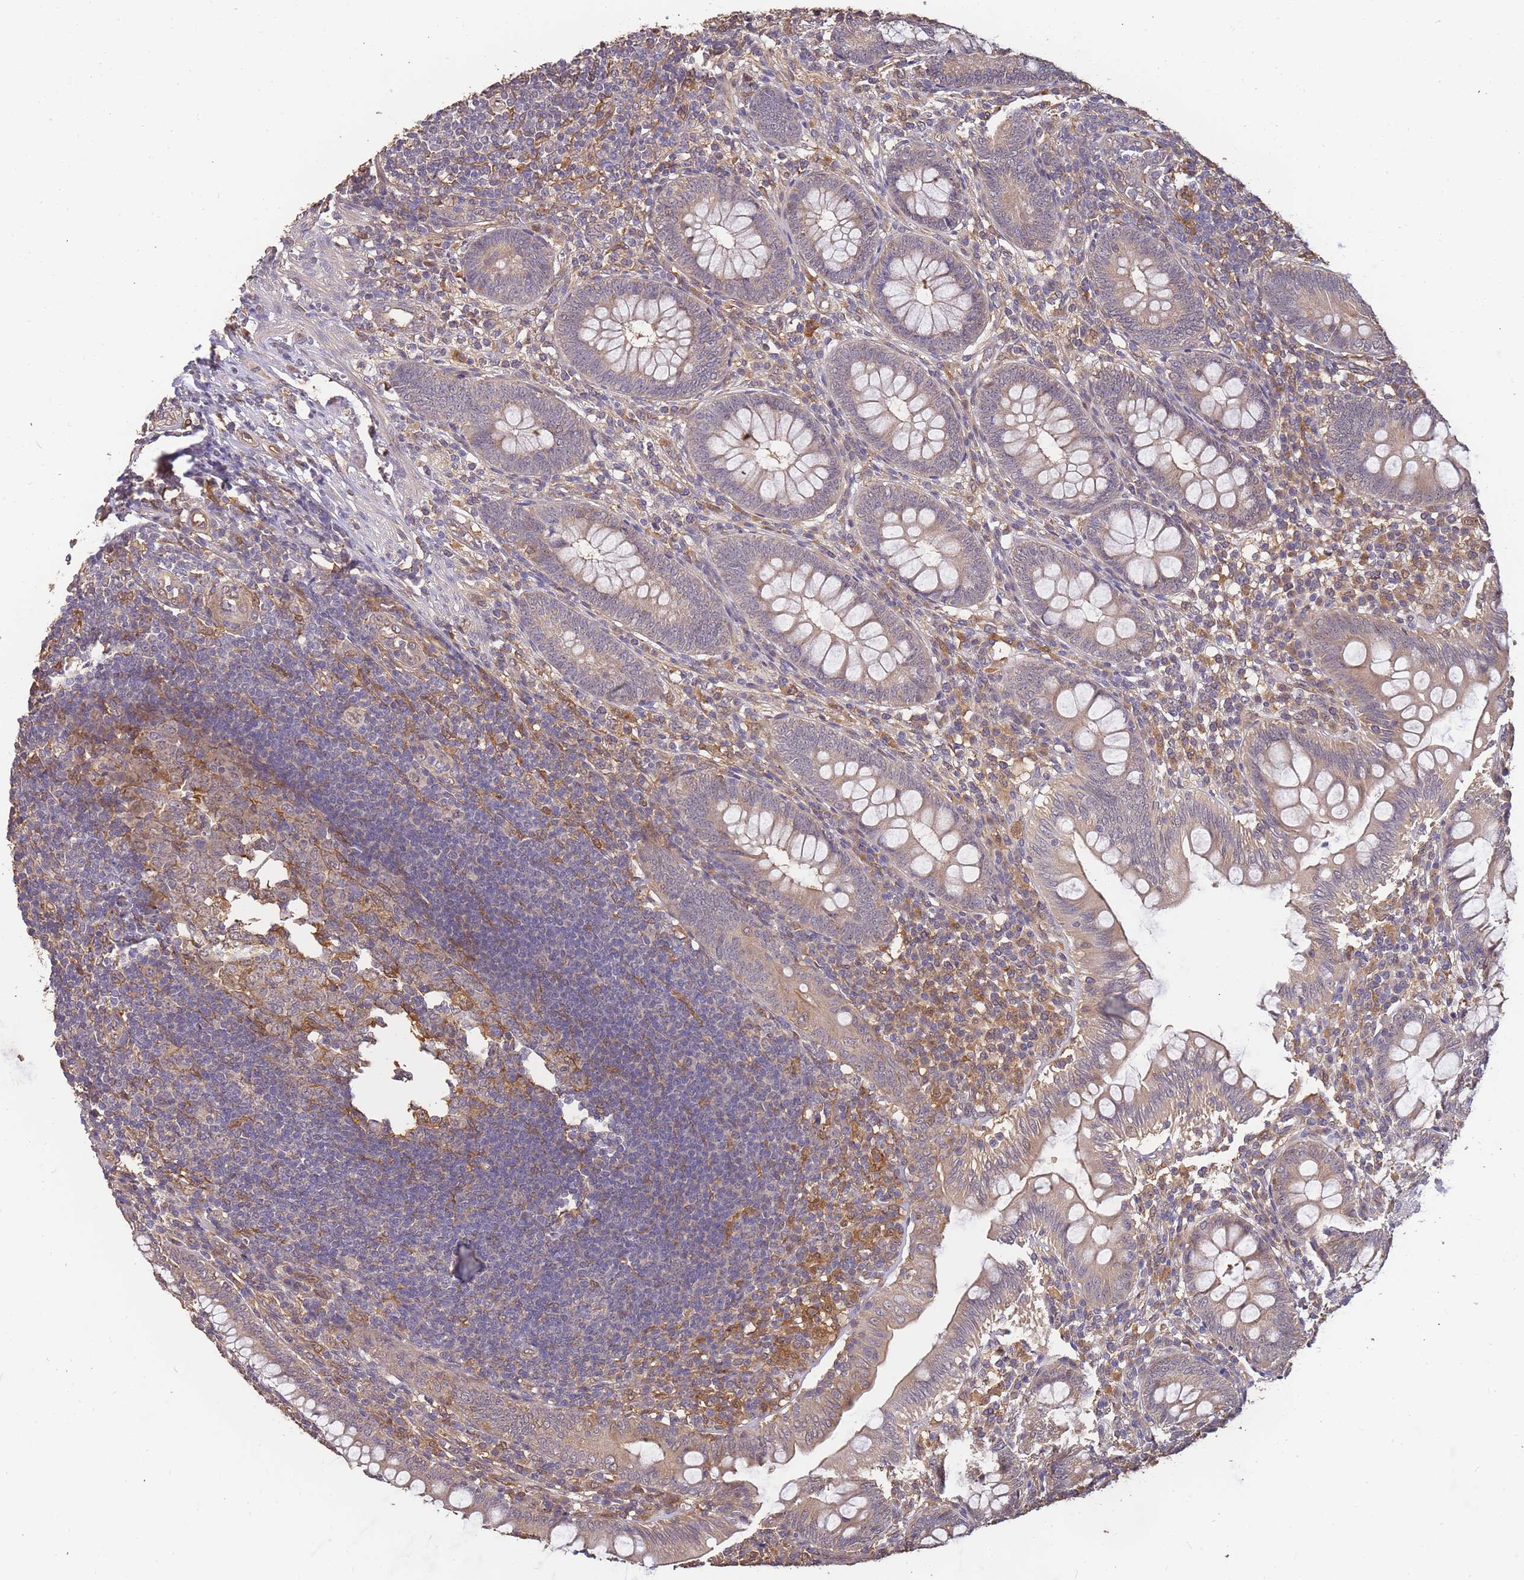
{"staining": {"intensity": "moderate", "quantity": "25%-75%", "location": "cytoplasmic/membranous,nuclear"}, "tissue": "appendix", "cell_type": "Glandular cells", "image_type": "normal", "snomed": [{"axis": "morphology", "description": "Normal tissue, NOS"}, {"axis": "topography", "description": "Appendix"}], "caption": "Human appendix stained for a protein (brown) reveals moderate cytoplasmic/membranous,nuclear positive positivity in approximately 25%-75% of glandular cells.", "gene": "CDKN2AIPNL", "patient": {"sex": "male", "age": 14}}